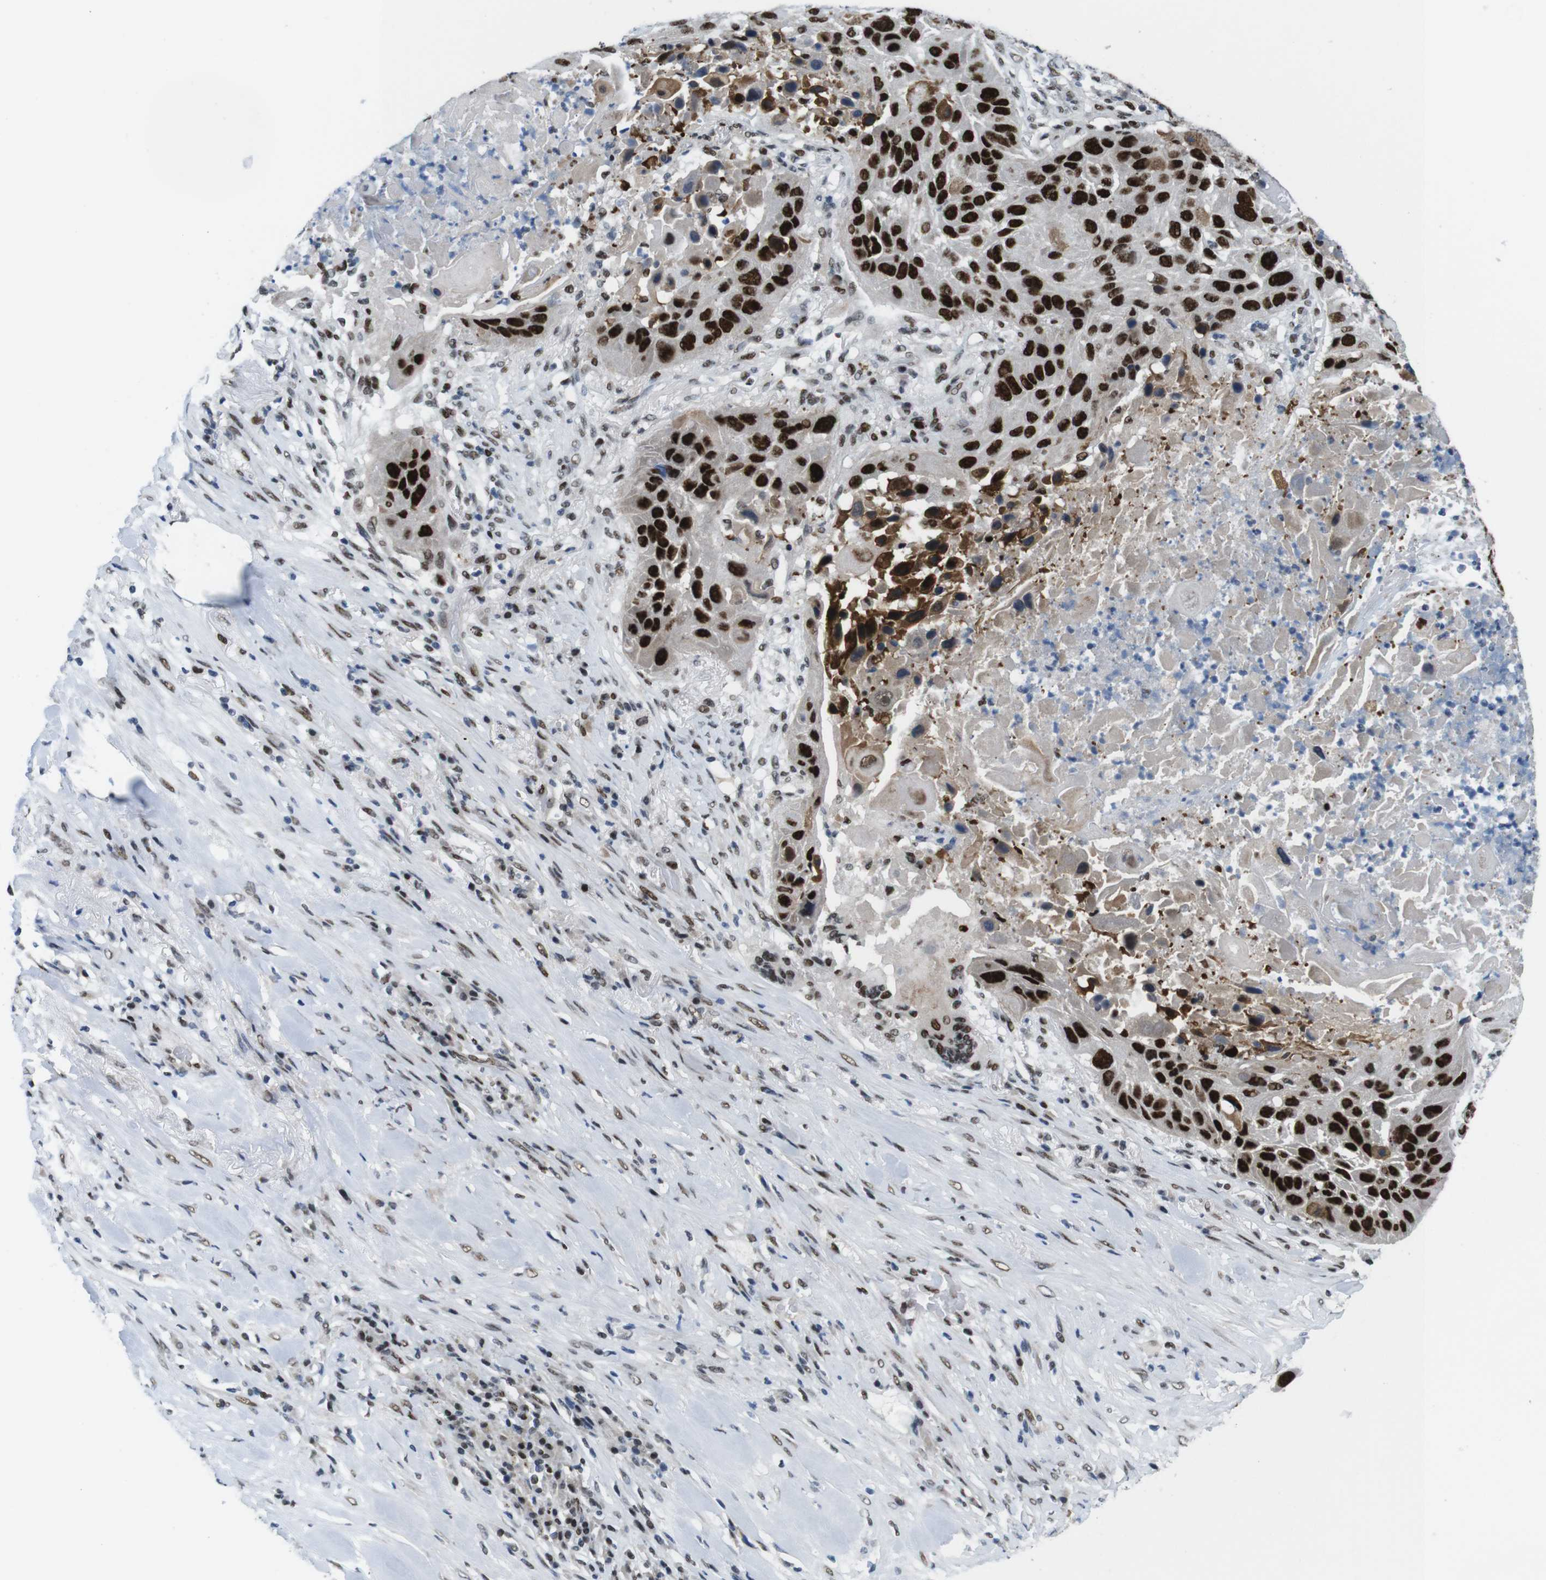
{"staining": {"intensity": "strong", "quantity": ">75%", "location": "nuclear"}, "tissue": "lung cancer", "cell_type": "Tumor cells", "image_type": "cancer", "snomed": [{"axis": "morphology", "description": "Squamous cell carcinoma, NOS"}, {"axis": "topography", "description": "Lung"}], "caption": "Lung cancer was stained to show a protein in brown. There is high levels of strong nuclear positivity in approximately >75% of tumor cells.", "gene": "PSME3", "patient": {"sex": "male", "age": 57}}